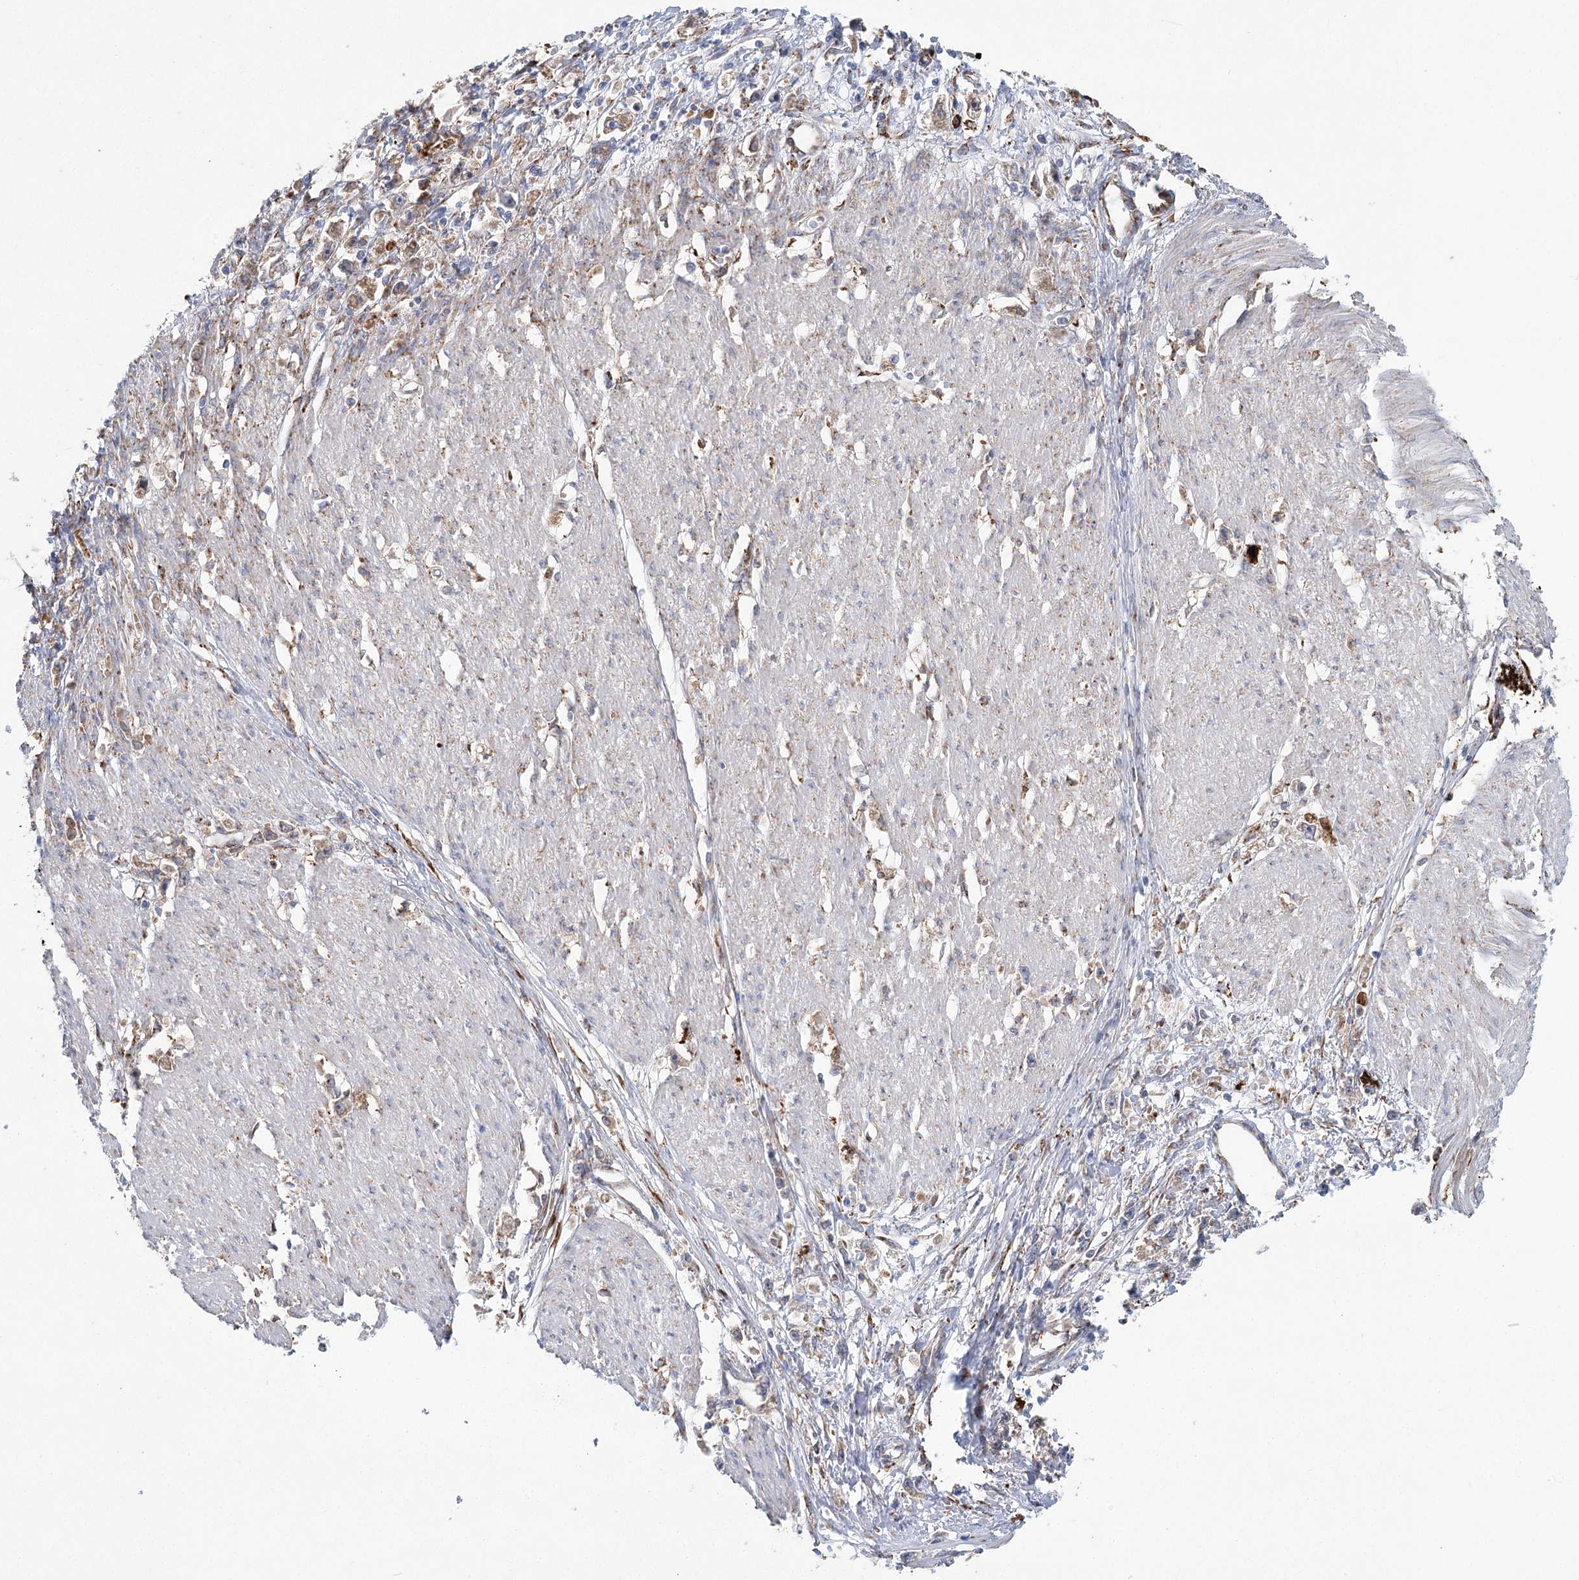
{"staining": {"intensity": "weak", "quantity": "<25%", "location": "cytoplasmic/membranous"}, "tissue": "stomach cancer", "cell_type": "Tumor cells", "image_type": "cancer", "snomed": [{"axis": "morphology", "description": "Adenocarcinoma, NOS"}, {"axis": "topography", "description": "Stomach"}], "caption": "Histopathology image shows no protein staining in tumor cells of stomach cancer tissue. (Stains: DAB IHC with hematoxylin counter stain, Microscopy: brightfield microscopy at high magnification).", "gene": "METTL24", "patient": {"sex": "female", "age": 59}}